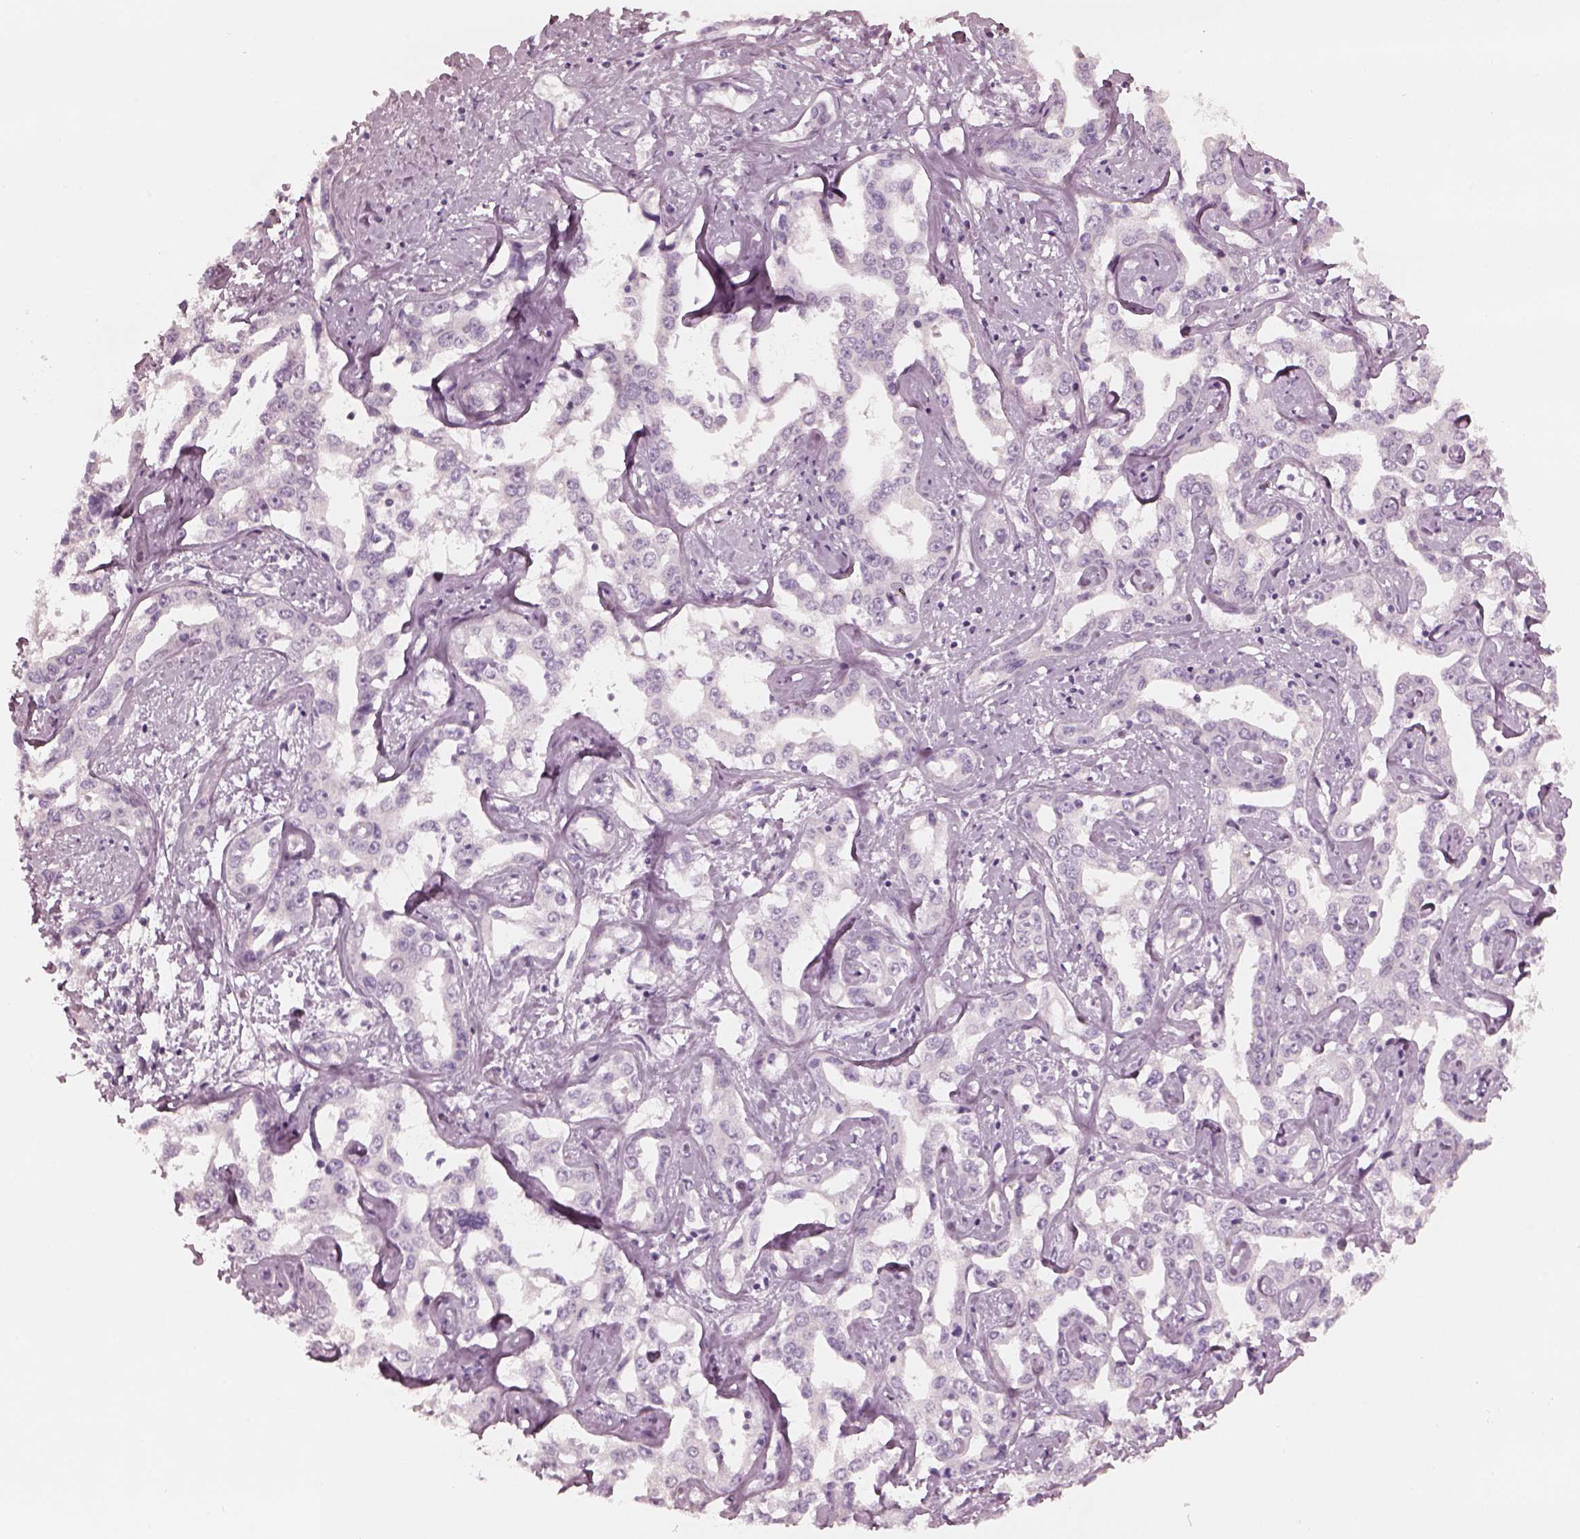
{"staining": {"intensity": "negative", "quantity": "none", "location": "none"}, "tissue": "liver cancer", "cell_type": "Tumor cells", "image_type": "cancer", "snomed": [{"axis": "morphology", "description": "Cholangiocarcinoma"}, {"axis": "topography", "description": "Liver"}], "caption": "An immunohistochemistry image of liver cancer (cholangiocarcinoma) is shown. There is no staining in tumor cells of liver cancer (cholangiocarcinoma).", "gene": "RSPH9", "patient": {"sex": "male", "age": 59}}